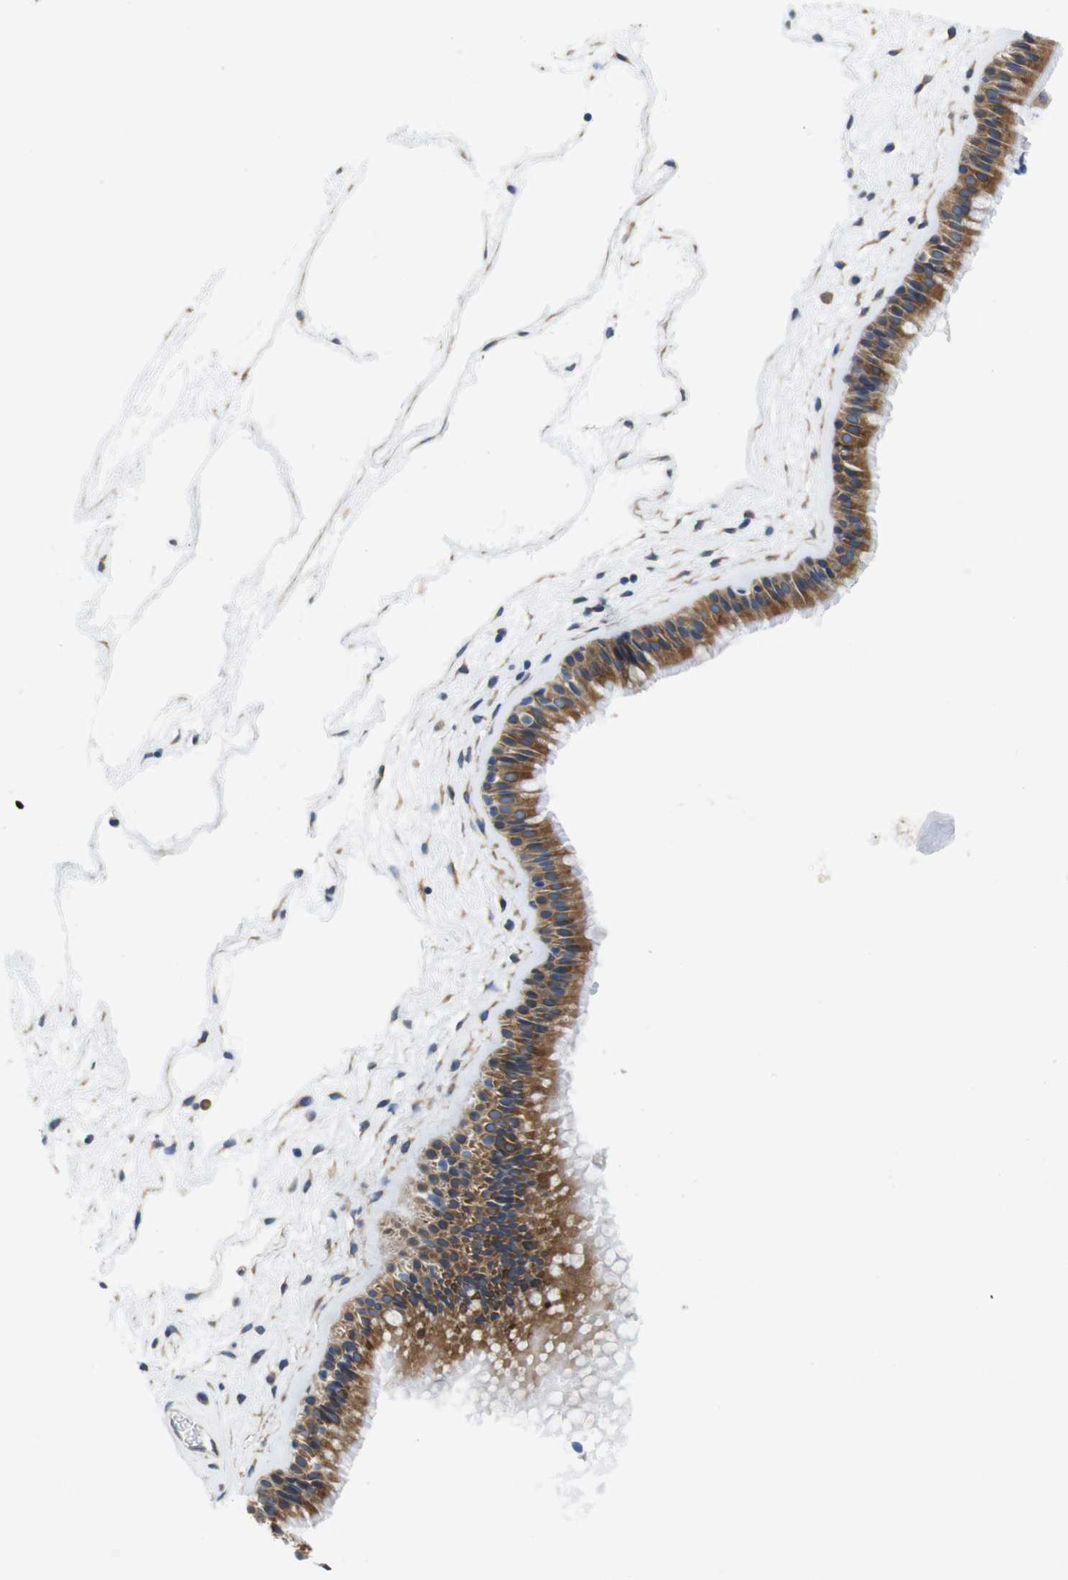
{"staining": {"intensity": "strong", "quantity": ">75%", "location": "cytoplasmic/membranous"}, "tissue": "nasopharynx", "cell_type": "Respiratory epithelial cells", "image_type": "normal", "snomed": [{"axis": "morphology", "description": "Normal tissue, NOS"}, {"axis": "morphology", "description": "Inflammation, NOS"}, {"axis": "topography", "description": "Nasopharynx"}], "caption": "A micrograph of human nasopharynx stained for a protein shows strong cytoplasmic/membranous brown staining in respiratory epithelial cells.", "gene": "HACD3", "patient": {"sex": "male", "age": 48}}